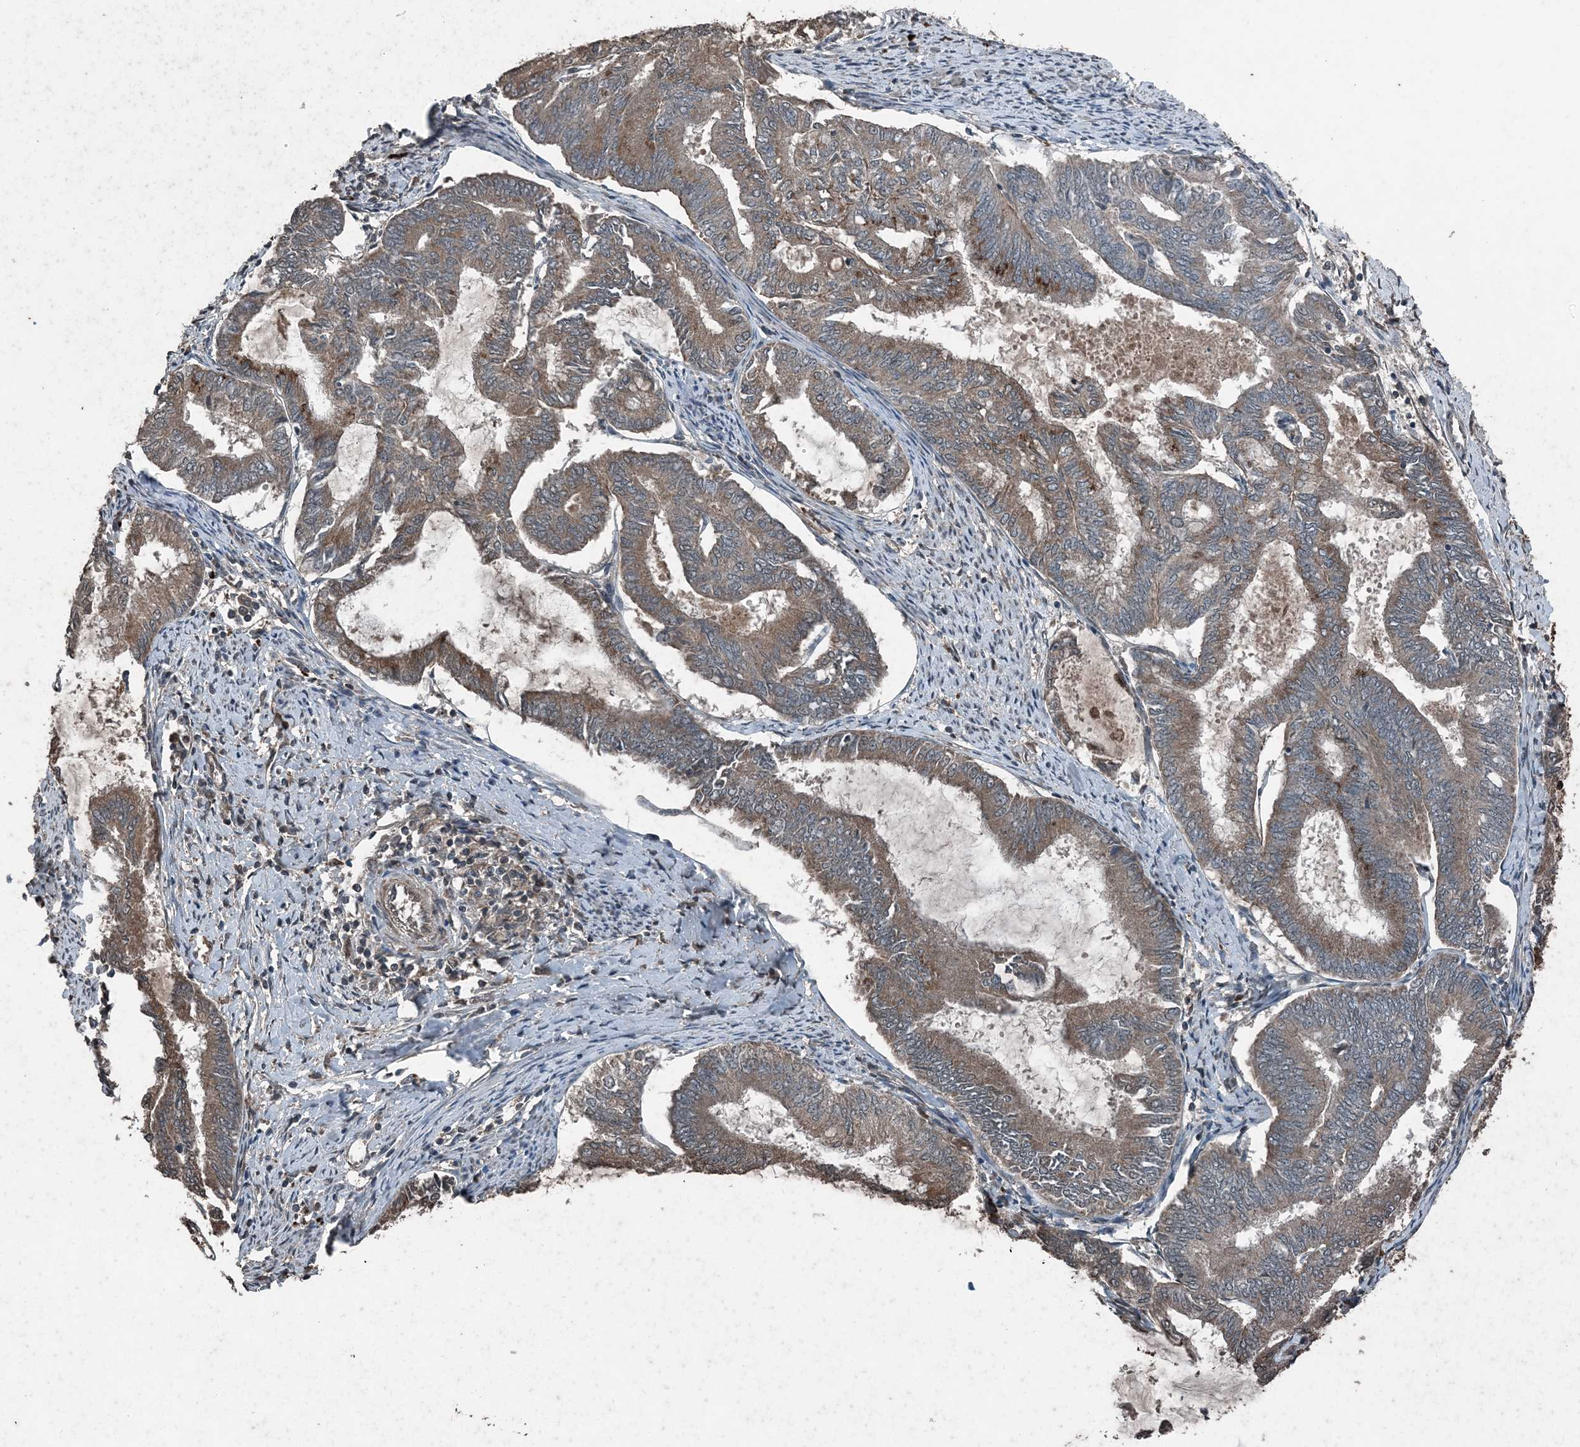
{"staining": {"intensity": "weak", "quantity": "25%-75%", "location": "cytoplasmic/membranous"}, "tissue": "endometrial cancer", "cell_type": "Tumor cells", "image_type": "cancer", "snomed": [{"axis": "morphology", "description": "Adenocarcinoma, NOS"}, {"axis": "topography", "description": "Endometrium"}], "caption": "Endometrial cancer was stained to show a protein in brown. There is low levels of weak cytoplasmic/membranous staining in approximately 25%-75% of tumor cells.", "gene": "CFL1", "patient": {"sex": "female", "age": 86}}